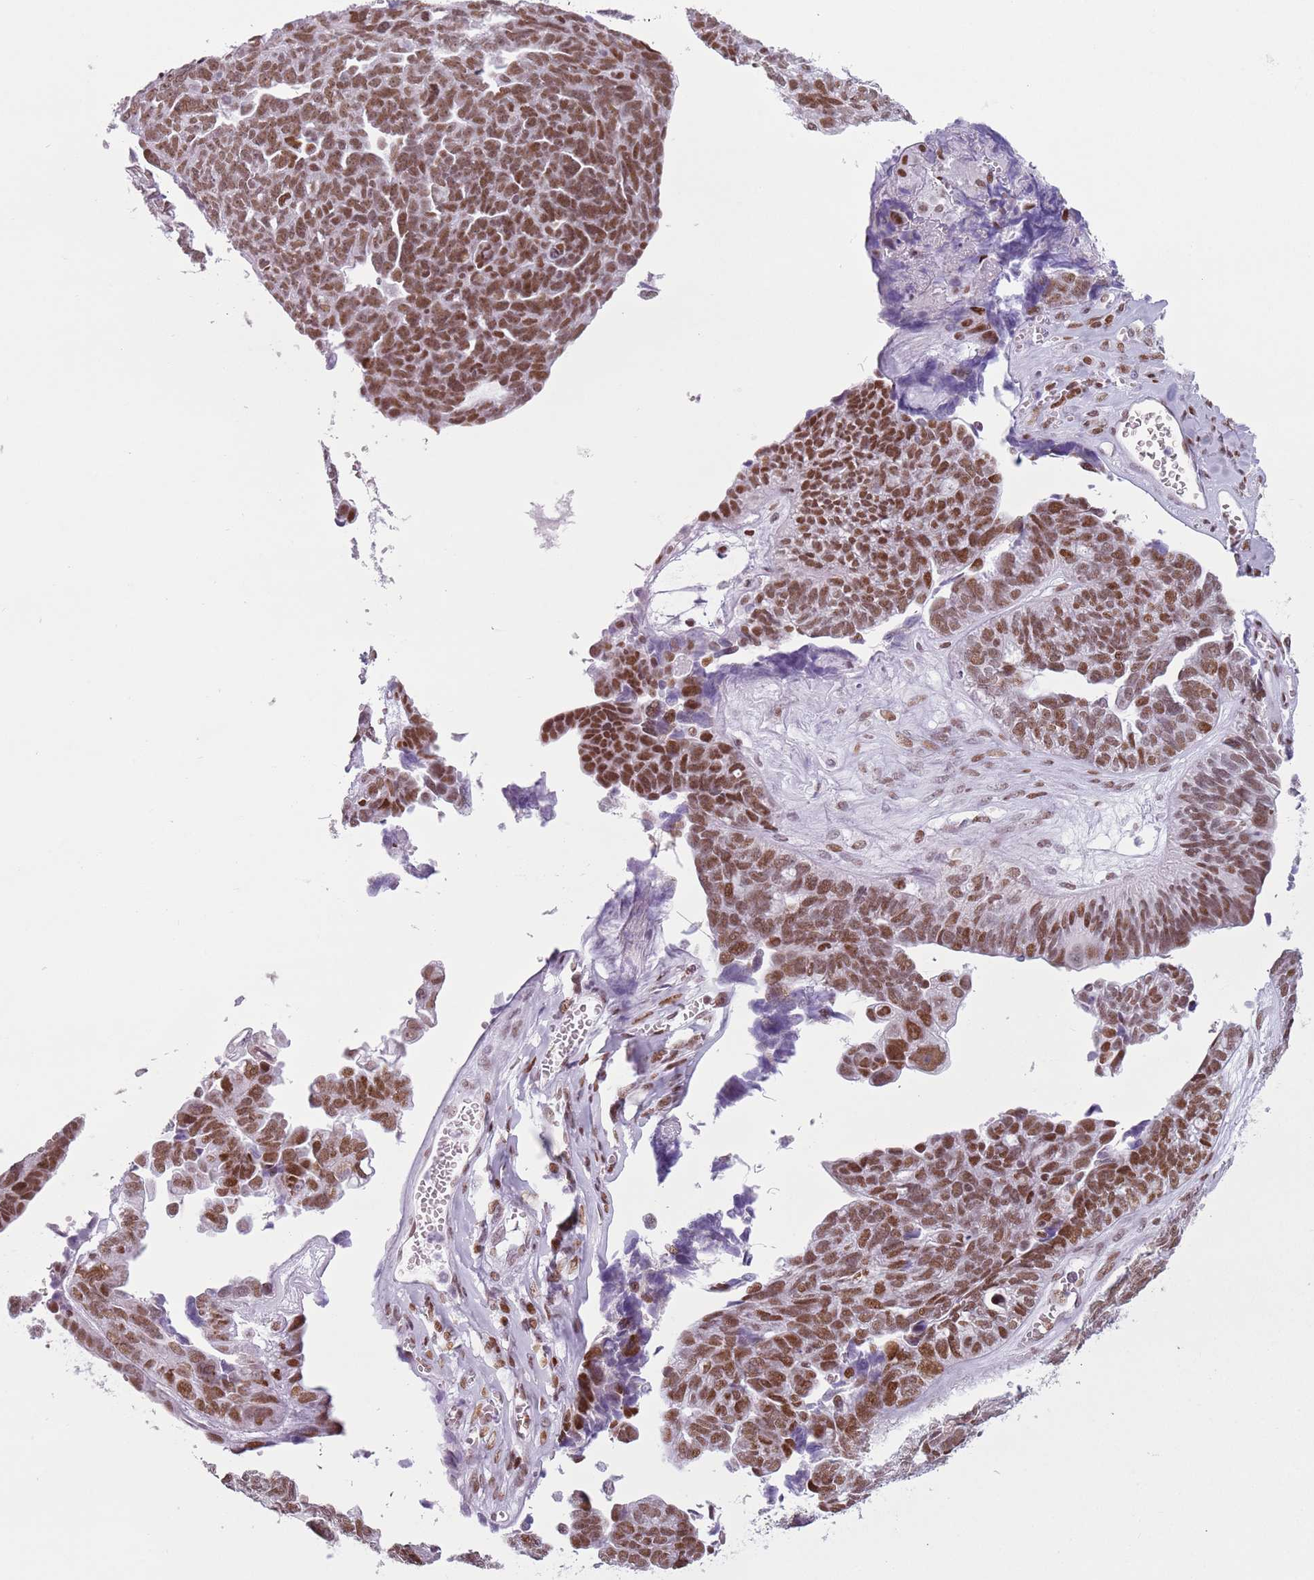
{"staining": {"intensity": "moderate", "quantity": ">75%", "location": "nuclear"}, "tissue": "ovarian cancer", "cell_type": "Tumor cells", "image_type": "cancer", "snomed": [{"axis": "morphology", "description": "Cystadenocarcinoma, serous, NOS"}, {"axis": "topography", "description": "Ovary"}], "caption": "High-power microscopy captured an immunohistochemistry (IHC) micrograph of serous cystadenocarcinoma (ovarian), revealing moderate nuclear staining in about >75% of tumor cells.", "gene": "FAM104B", "patient": {"sex": "female", "age": 79}}